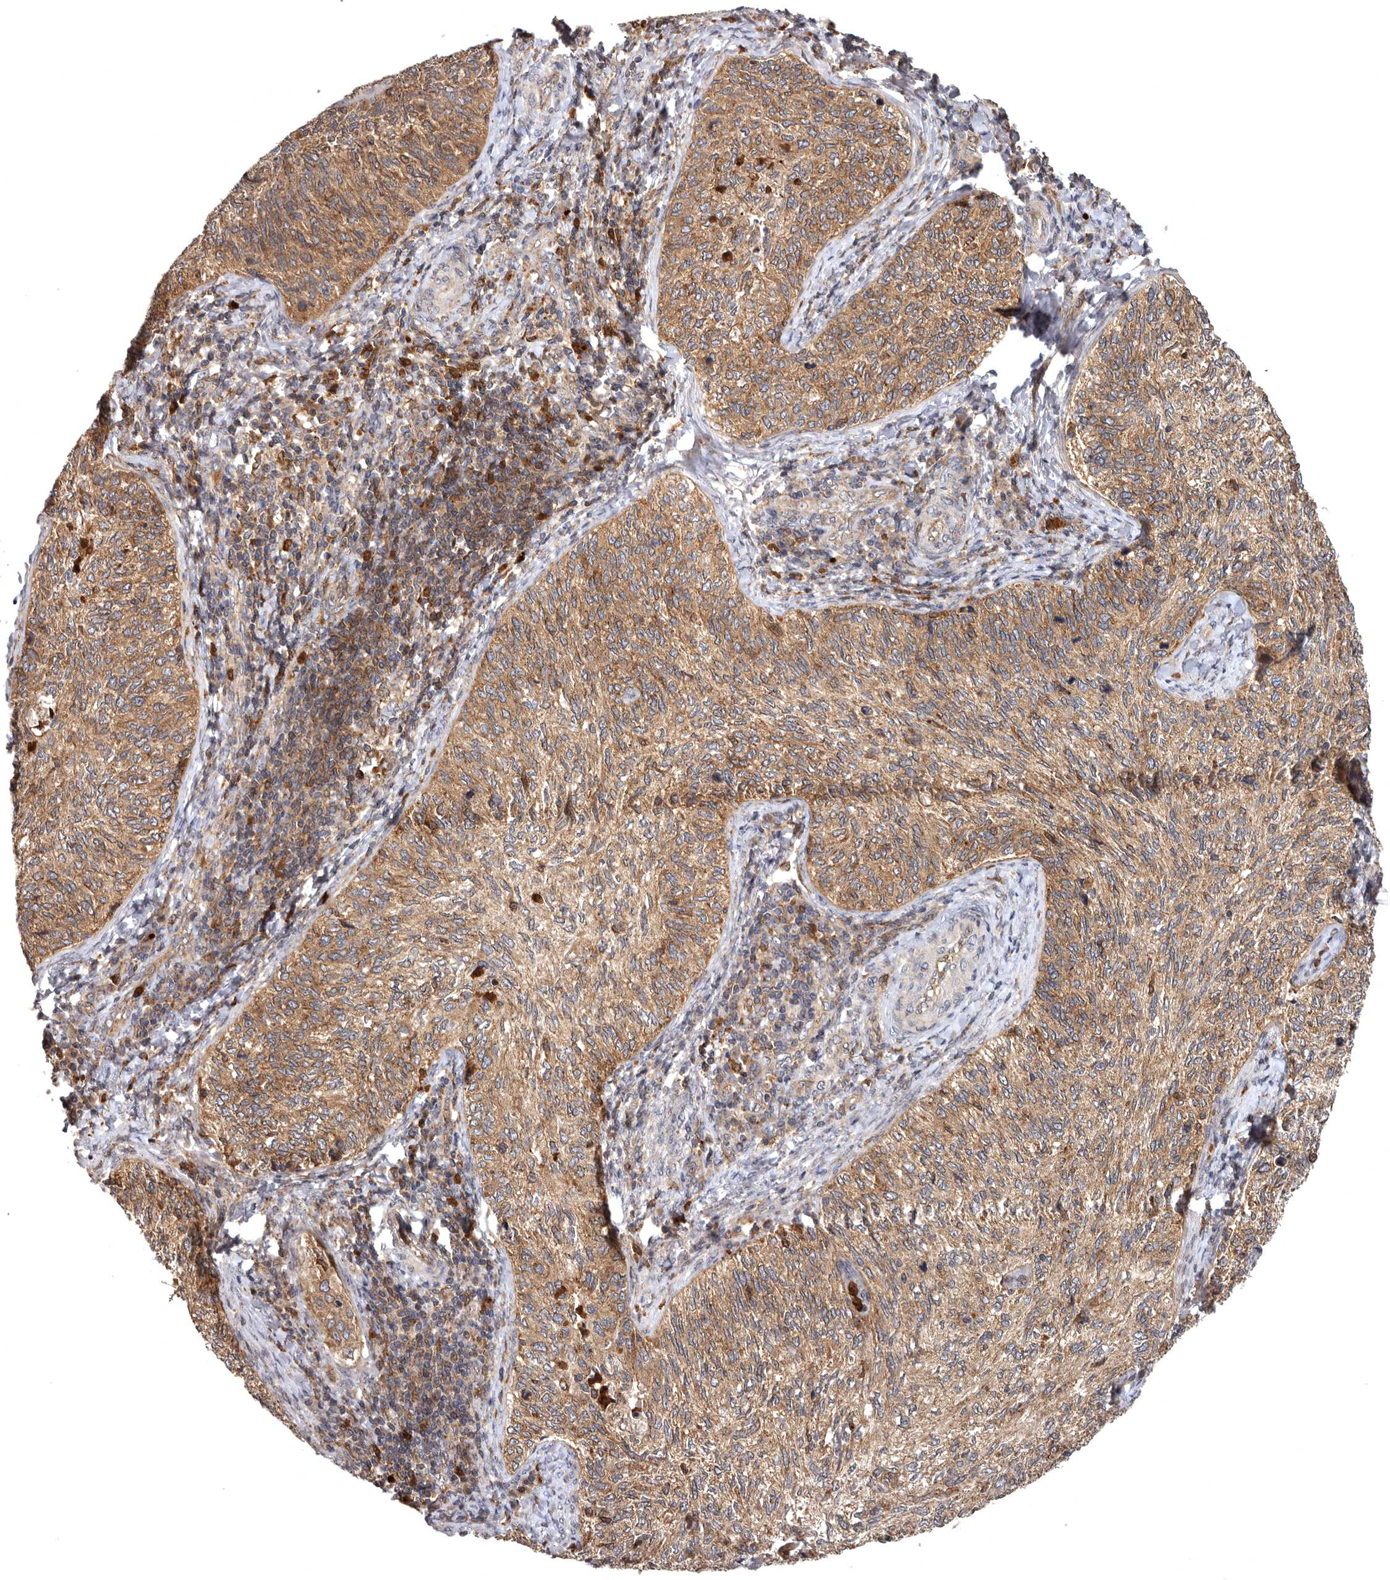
{"staining": {"intensity": "moderate", "quantity": ">75%", "location": "cytoplasmic/membranous"}, "tissue": "cervical cancer", "cell_type": "Tumor cells", "image_type": "cancer", "snomed": [{"axis": "morphology", "description": "Squamous cell carcinoma, NOS"}, {"axis": "topography", "description": "Cervix"}], "caption": "Tumor cells show medium levels of moderate cytoplasmic/membranous positivity in approximately >75% of cells in human cervical squamous cell carcinoma. The protein of interest is stained brown, and the nuclei are stained in blue (DAB IHC with brightfield microscopy, high magnification).", "gene": "FGFR4", "patient": {"sex": "female", "age": 30}}